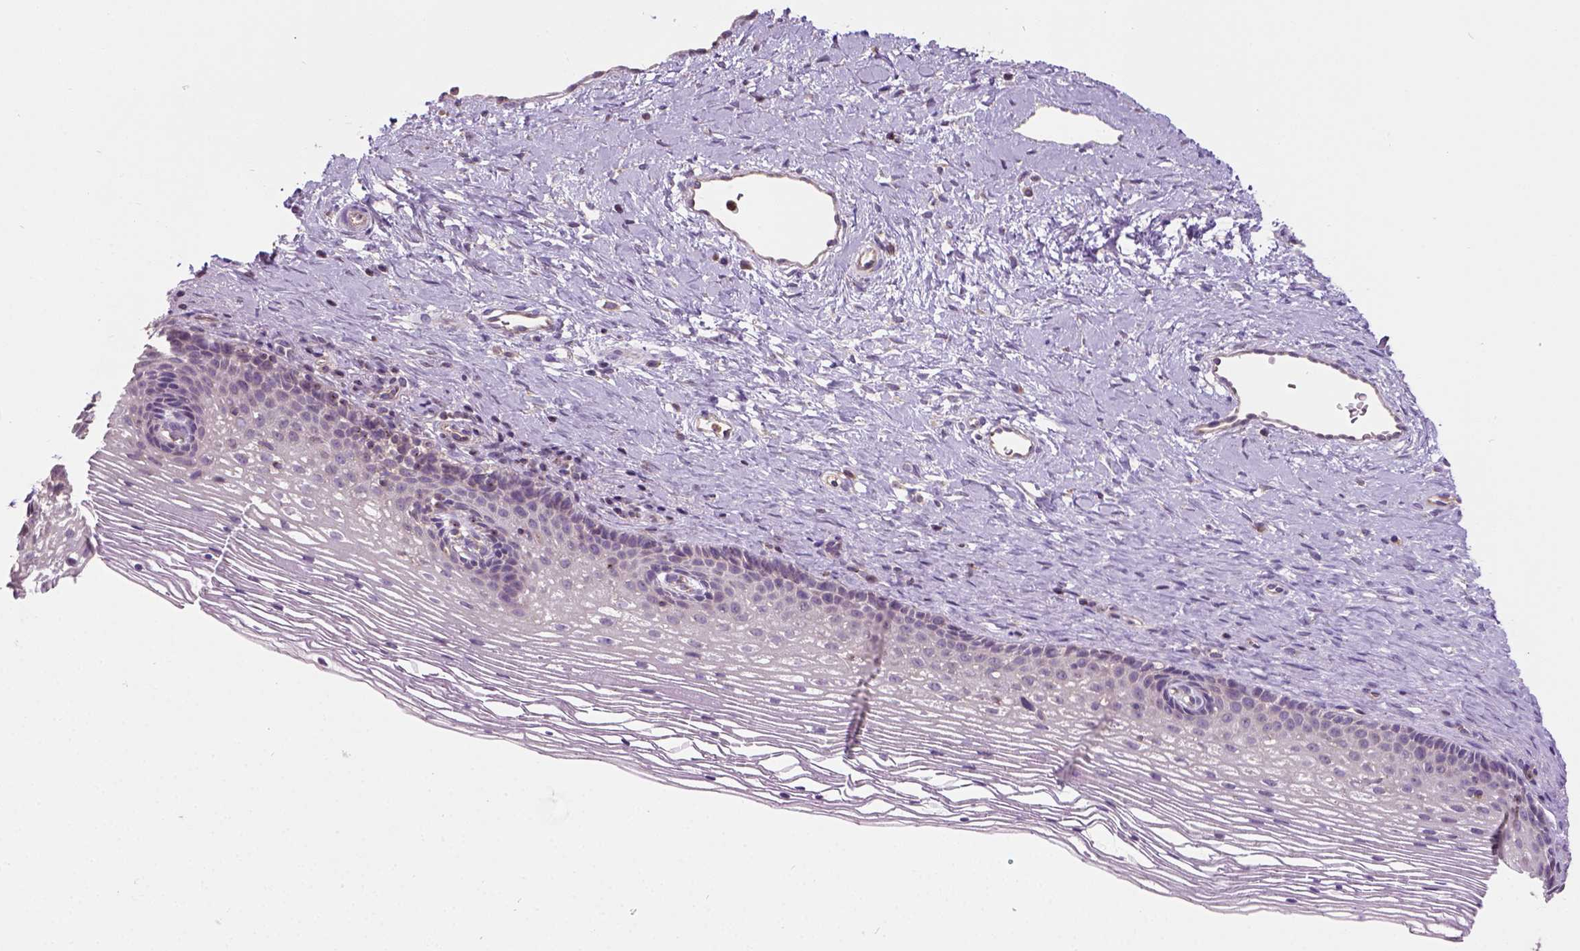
{"staining": {"intensity": "weak", "quantity": ">75%", "location": "cytoplasmic/membranous"}, "tissue": "cervix", "cell_type": "Glandular cells", "image_type": "normal", "snomed": [{"axis": "morphology", "description": "Normal tissue, NOS"}, {"axis": "topography", "description": "Cervix"}], "caption": "Glandular cells reveal low levels of weak cytoplasmic/membranous expression in about >75% of cells in unremarkable cervix. The protein is stained brown, and the nuclei are stained in blue (DAB IHC with brightfield microscopy, high magnification).", "gene": "CRACR2A", "patient": {"sex": "female", "age": 34}}